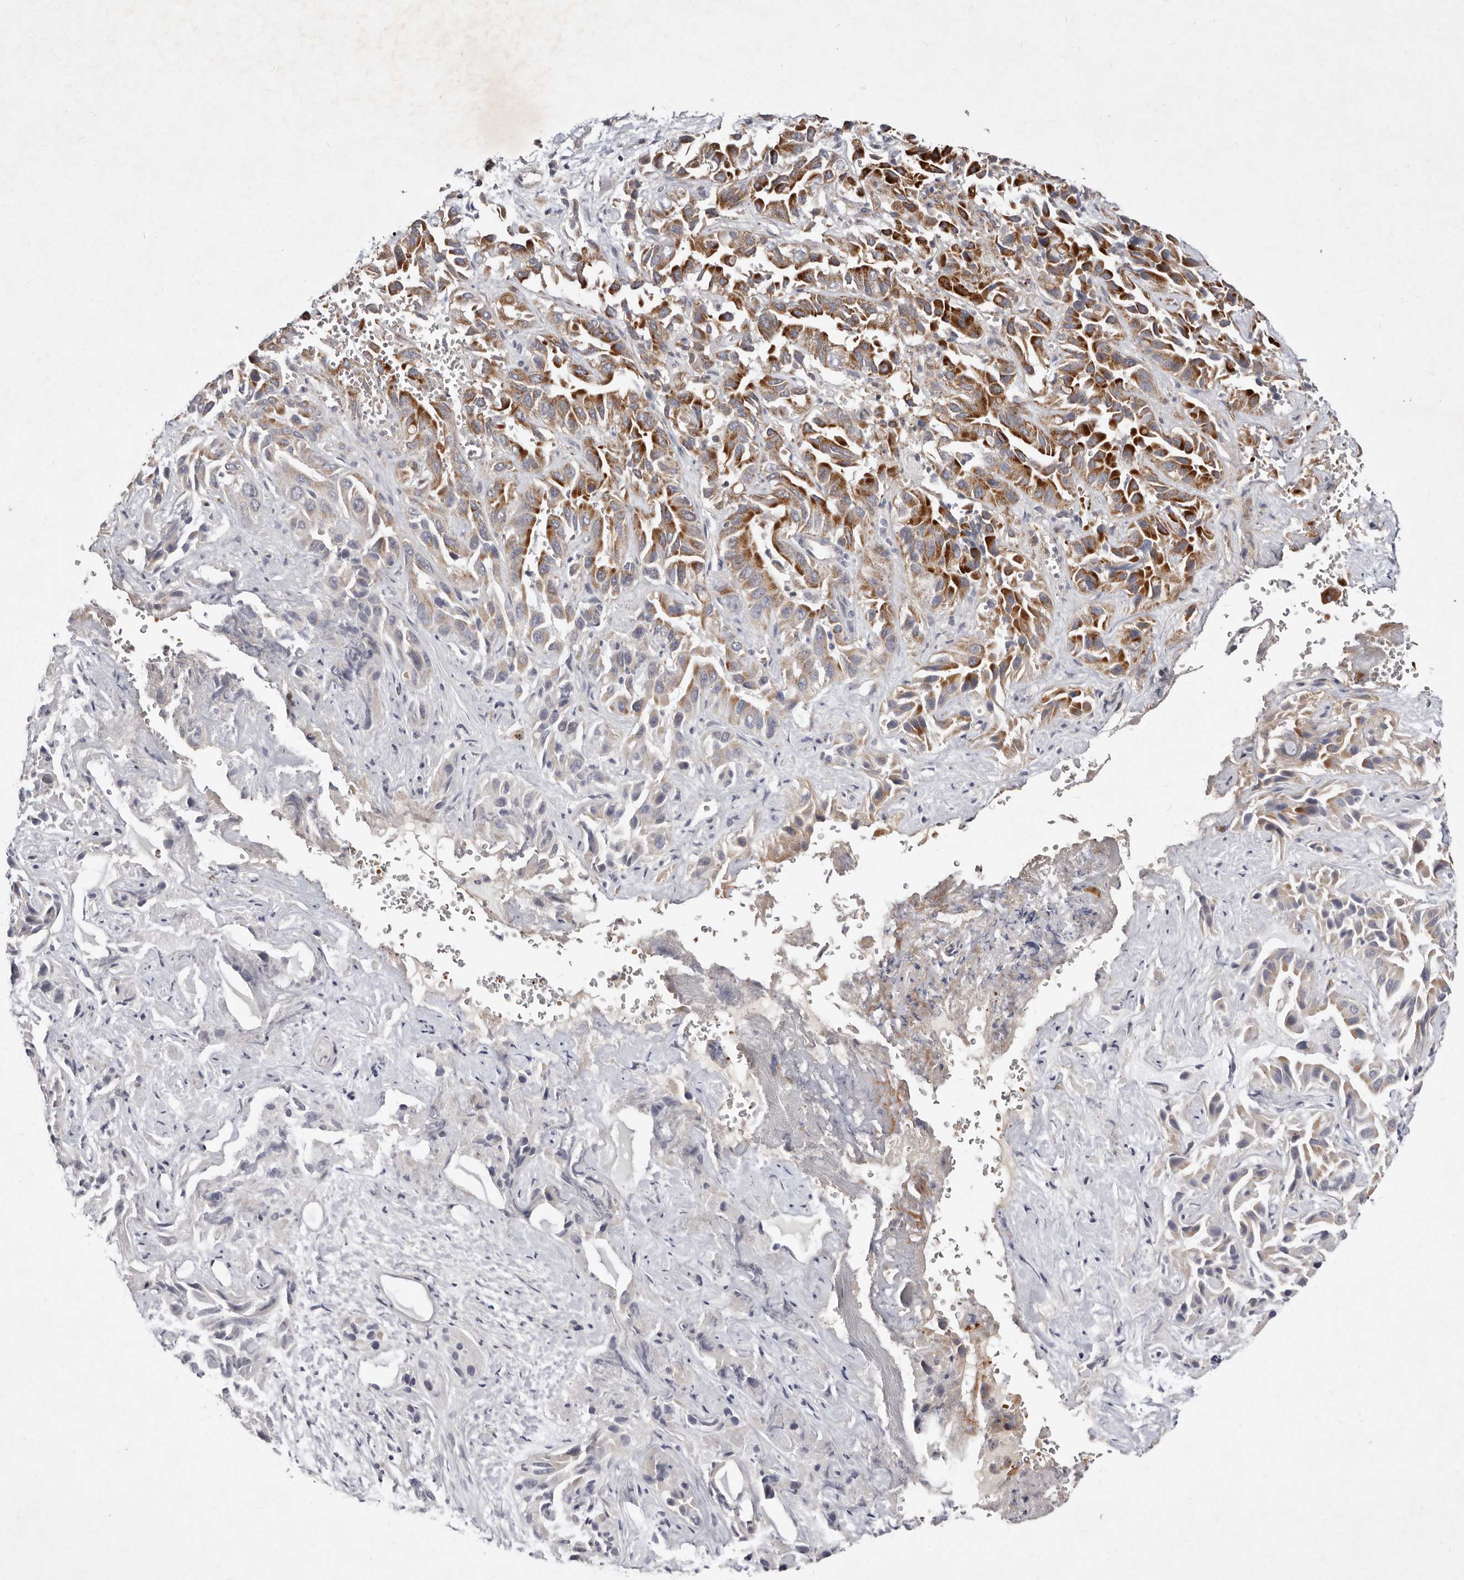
{"staining": {"intensity": "moderate", "quantity": ">75%", "location": "cytoplasmic/membranous"}, "tissue": "liver cancer", "cell_type": "Tumor cells", "image_type": "cancer", "snomed": [{"axis": "morphology", "description": "Cholangiocarcinoma"}, {"axis": "topography", "description": "Liver"}], "caption": "Protein analysis of liver cancer tissue displays moderate cytoplasmic/membranous positivity in approximately >75% of tumor cells. (Brightfield microscopy of DAB IHC at high magnification).", "gene": "SLC25A20", "patient": {"sex": "female", "age": 52}}